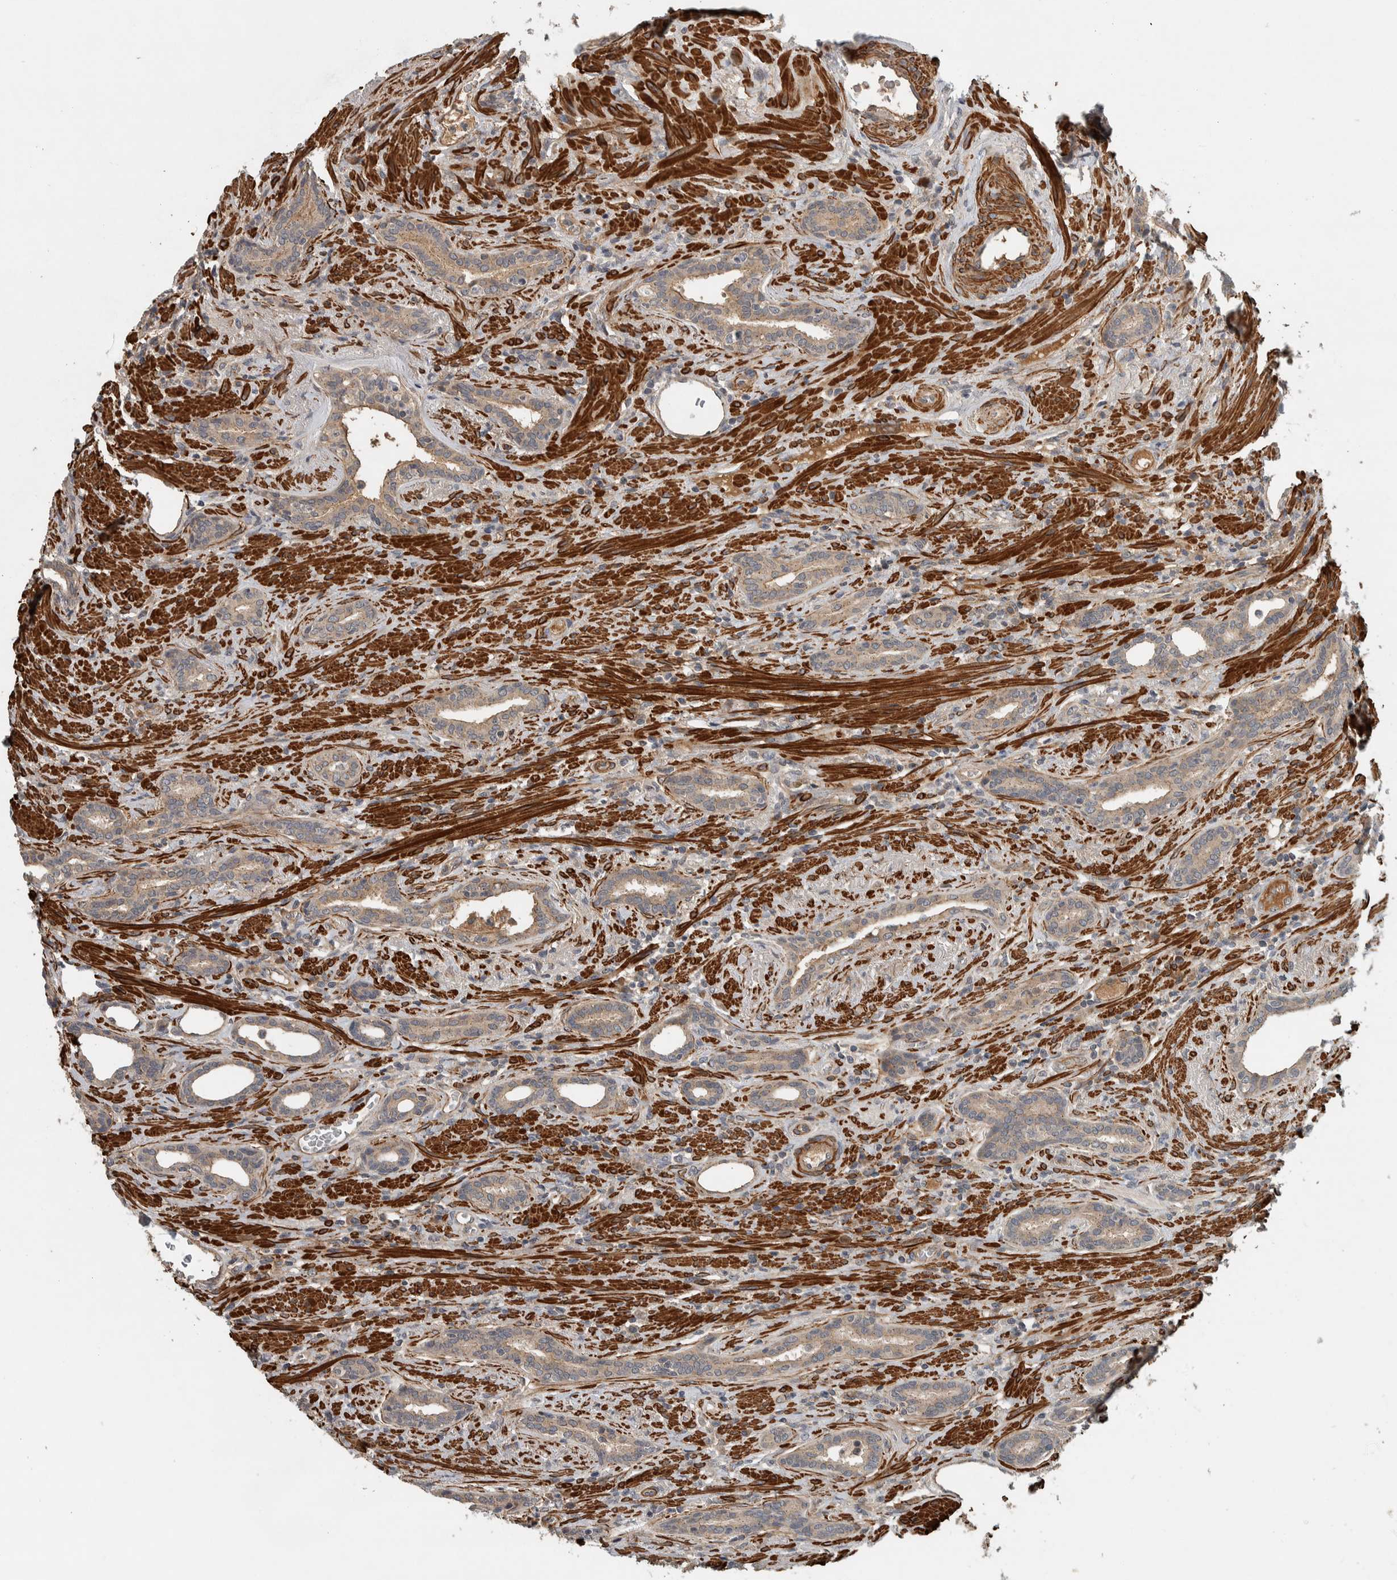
{"staining": {"intensity": "weak", "quantity": ">75%", "location": "cytoplasmic/membranous"}, "tissue": "prostate cancer", "cell_type": "Tumor cells", "image_type": "cancer", "snomed": [{"axis": "morphology", "description": "Adenocarcinoma, High grade"}, {"axis": "topography", "description": "Prostate"}], "caption": "Approximately >75% of tumor cells in prostate cancer display weak cytoplasmic/membranous protein staining as visualized by brown immunohistochemical staining.", "gene": "LBHD1", "patient": {"sex": "male", "age": 71}}